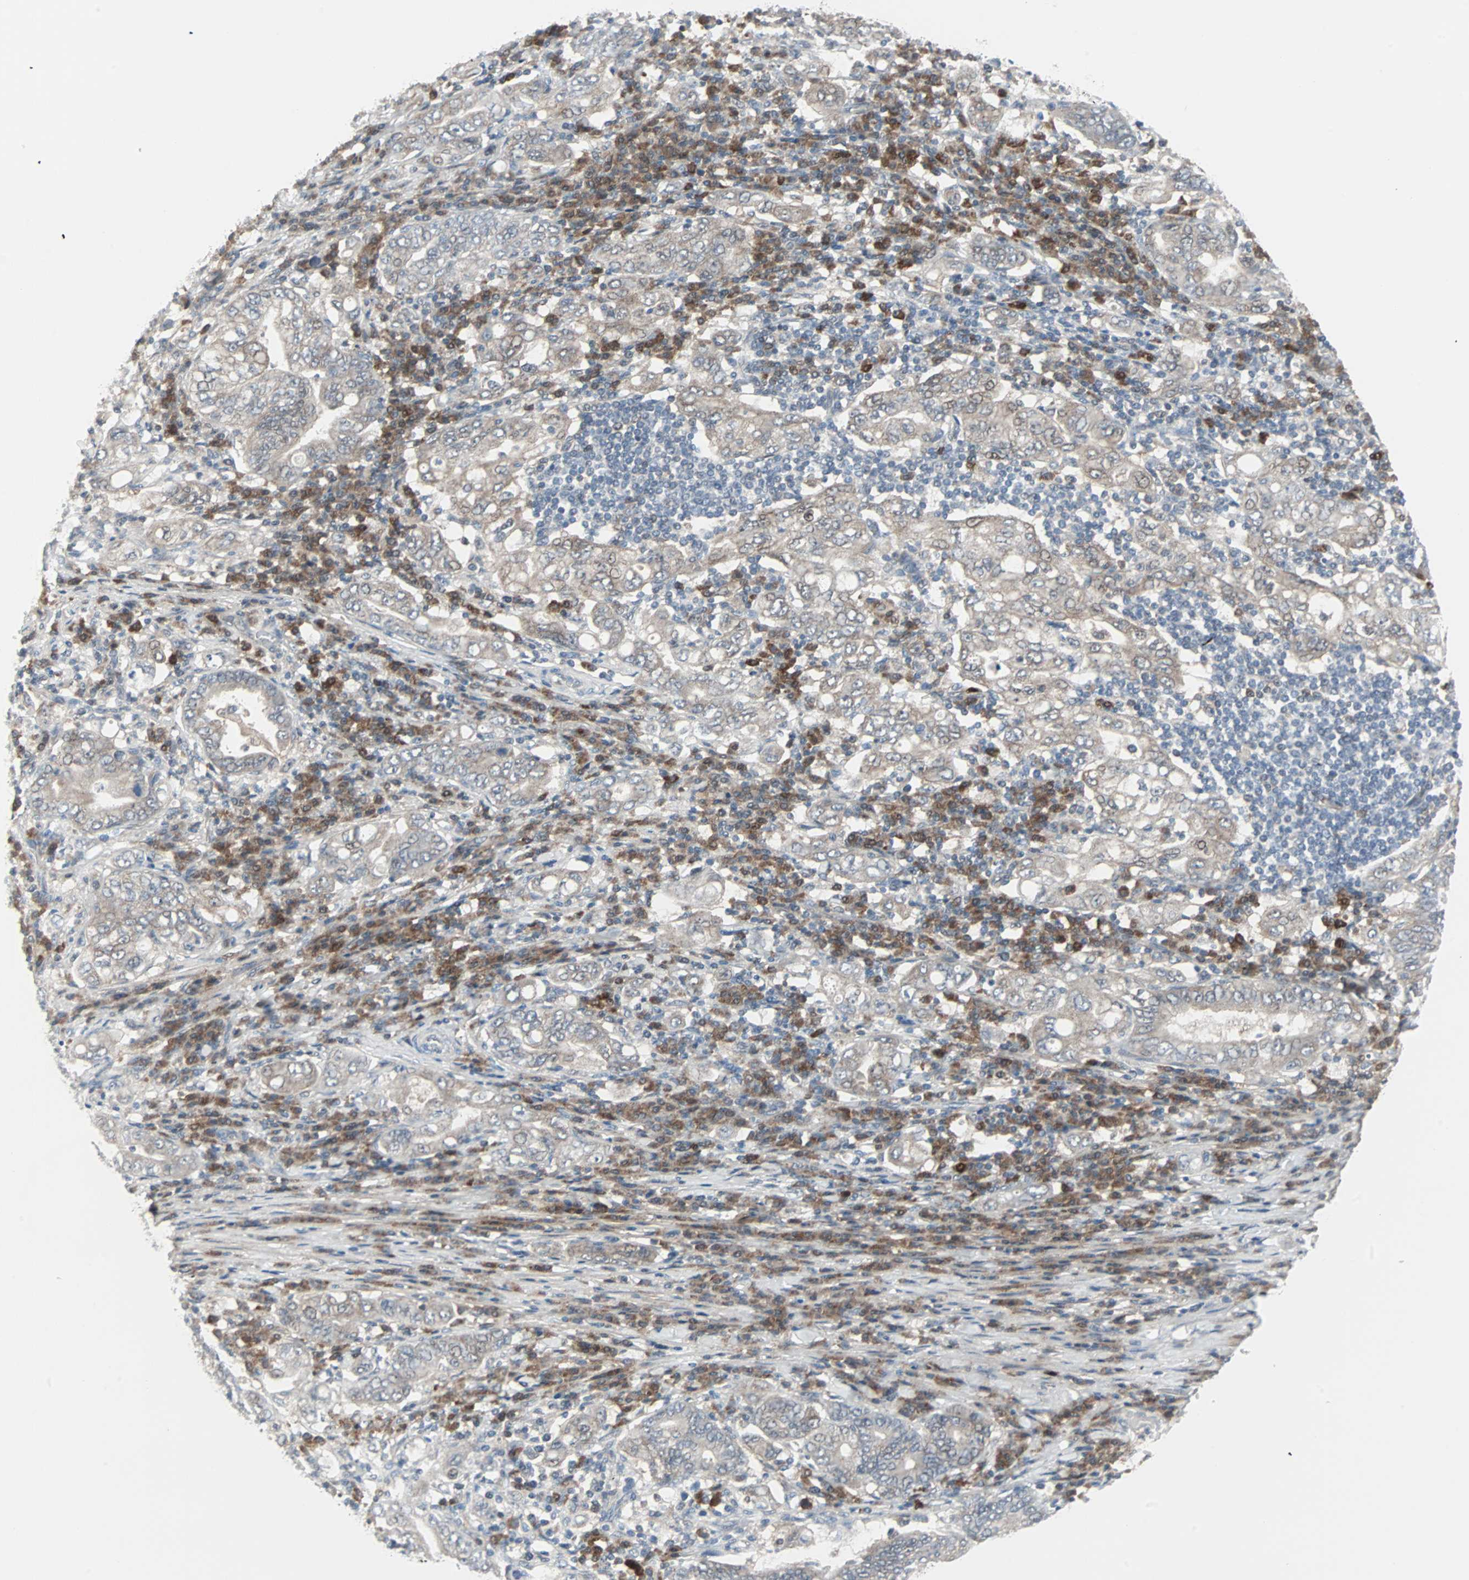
{"staining": {"intensity": "weak", "quantity": "<25%", "location": "cytoplasmic/membranous"}, "tissue": "stomach cancer", "cell_type": "Tumor cells", "image_type": "cancer", "snomed": [{"axis": "morphology", "description": "Normal tissue, NOS"}, {"axis": "morphology", "description": "Adenocarcinoma, NOS"}, {"axis": "topography", "description": "Esophagus"}, {"axis": "topography", "description": "Stomach, upper"}, {"axis": "topography", "description": "Peripheral nerve tissue"}], "caption": "IHC of stomach cancer (adenocarcinoma) reveals no expression in tumor cells. Brightfield microscopy of immunohistochemistry (IHC) stained with DAB (3,3'-diaminobenzidine) (brown) and hematoxylin (blue), captured at high magnification.", "gene": "CASP3", "patient": {"sex": "male", "age": 62}}